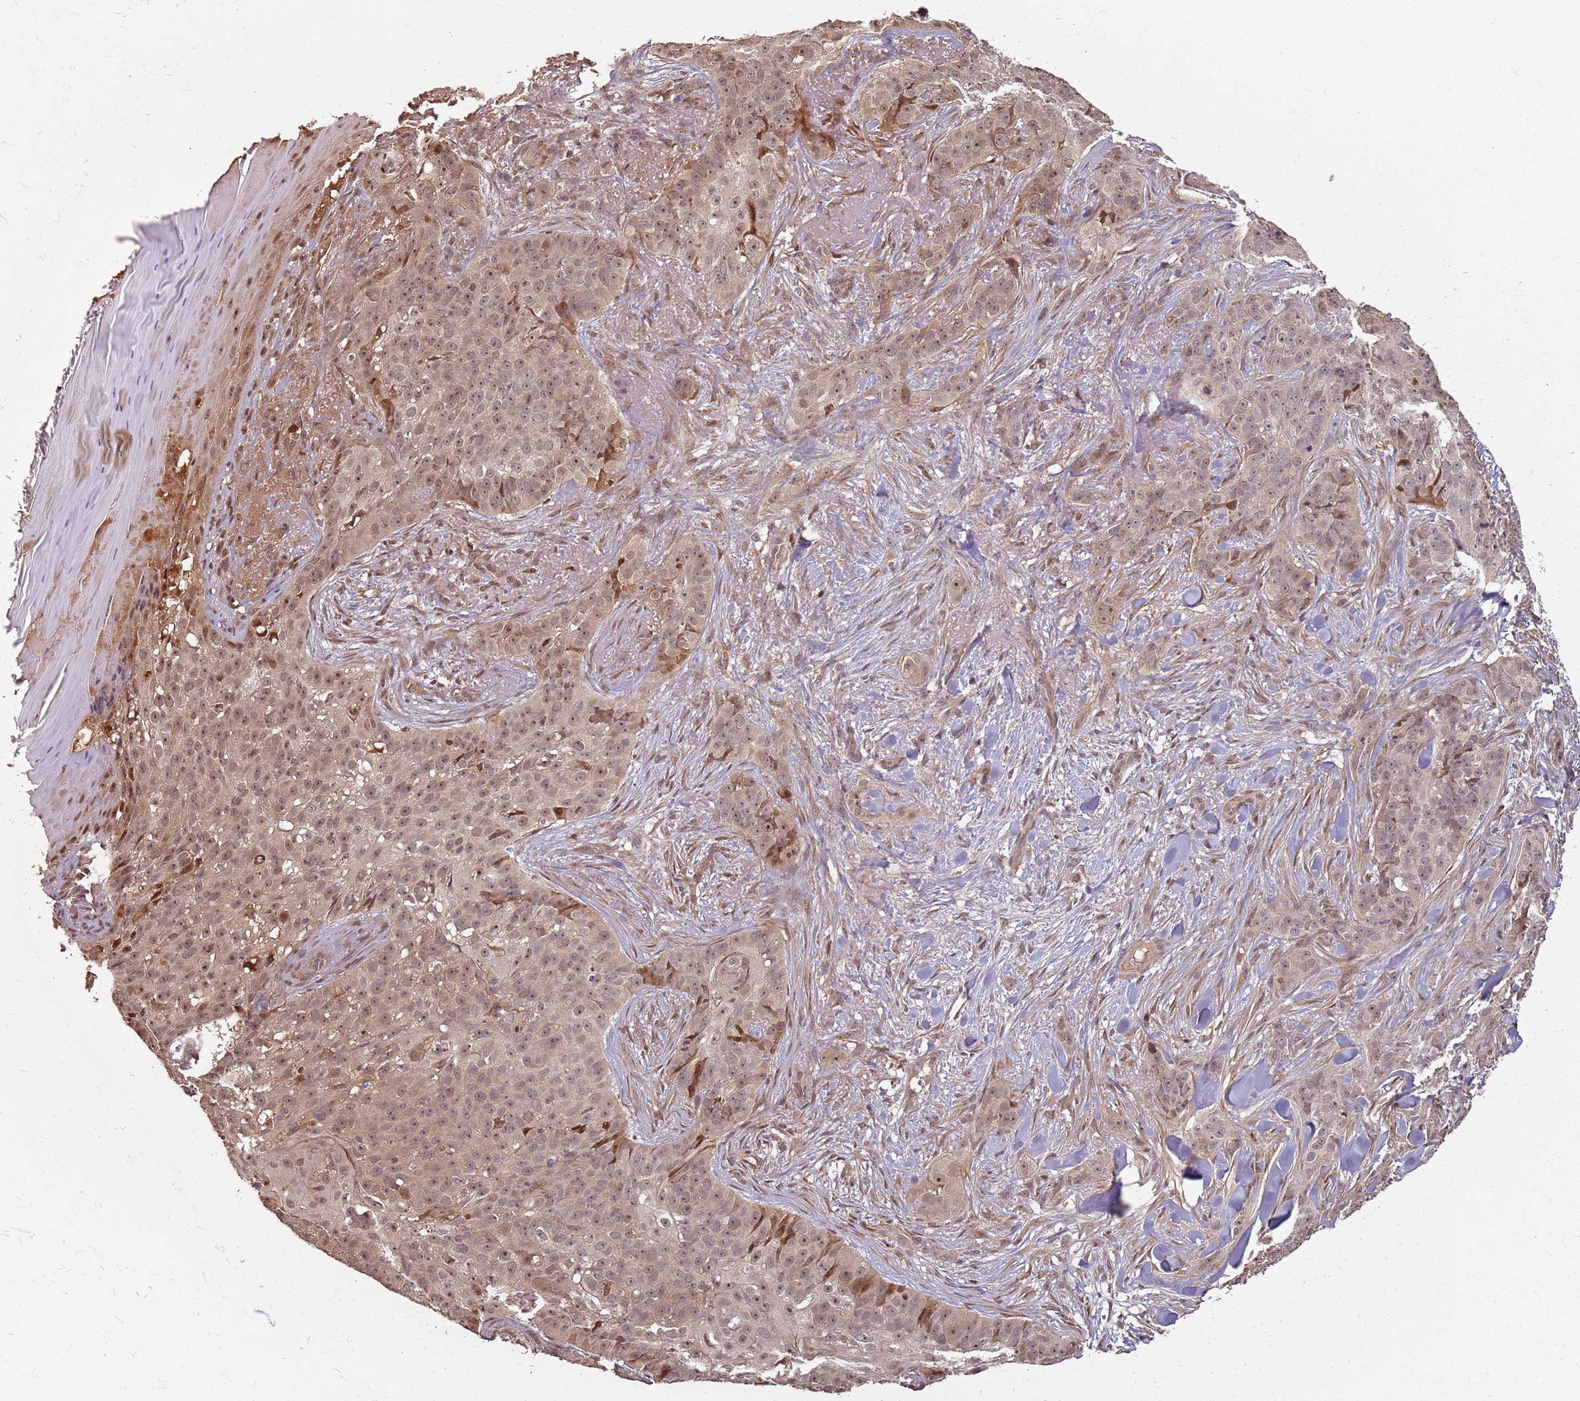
{"staining": {"intensity": "moderate", "quantity": ">75%", "location": "cytoplasmic/membranous,nuclear"}, "tissue": "skin cancer", "cell_type": "Tumor cells", "image_type": "cancer", "snomed": [{"axis": "morphology", "description": "Basal cell carcinoma"}, {"axis": "topography", "description": "Skin"}], "caption": "An image of skin basal cell carcinoma stained for a protein shows moderate cytoplasmic/membranous and nuclear brown staining in tumor cells. The staining was performed using DAB (3,3'-diaminobenzidine), with brown indicating positive protein expression. Nuclei are stained blue with hematoxylin.", "gene": "CHURC1", "patient": {"sex": "female", "age": 92}}